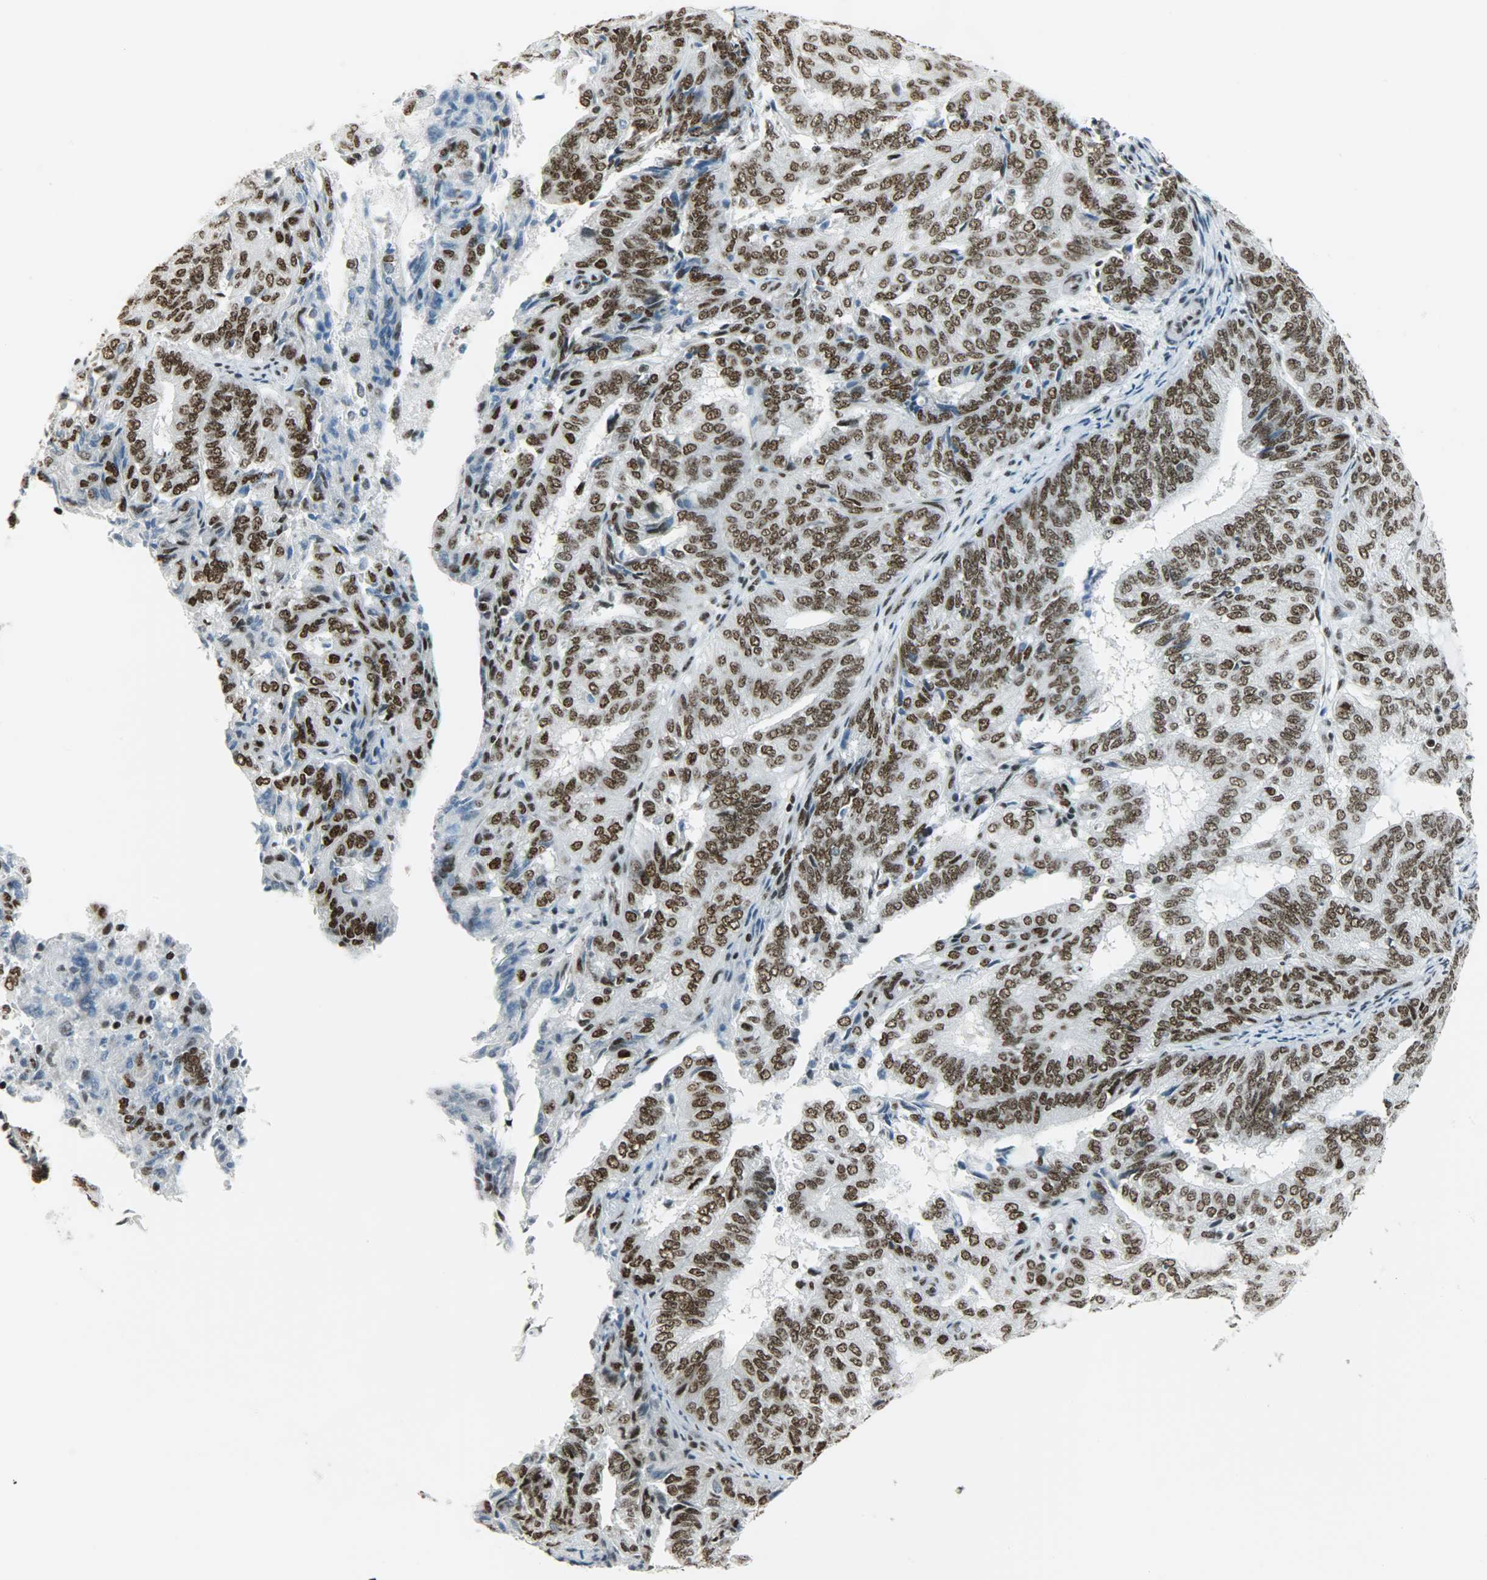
{"staining": {"intensity": "strong", "quantity": ">75%", "location": "nuclear"}, "tissue": "endometrial cancer", "cell_type": "Tumor cells", "image_type": "cancer", "snomed": [{"axis": "morphology", "description": "Adenocarcinoma, NOS"}, {"axis": "topography", "description": "Uterus"}], "caption": "Immunohistochemistry (IHC) micrograph of endometrial adenocarcinoma stained for a protein (brown), which reveals high levels of strong nuclear staining in approximately >75% of tumor cells.", "gene": "SNRPA", "patient": {"sex": "female", "age": 60}}